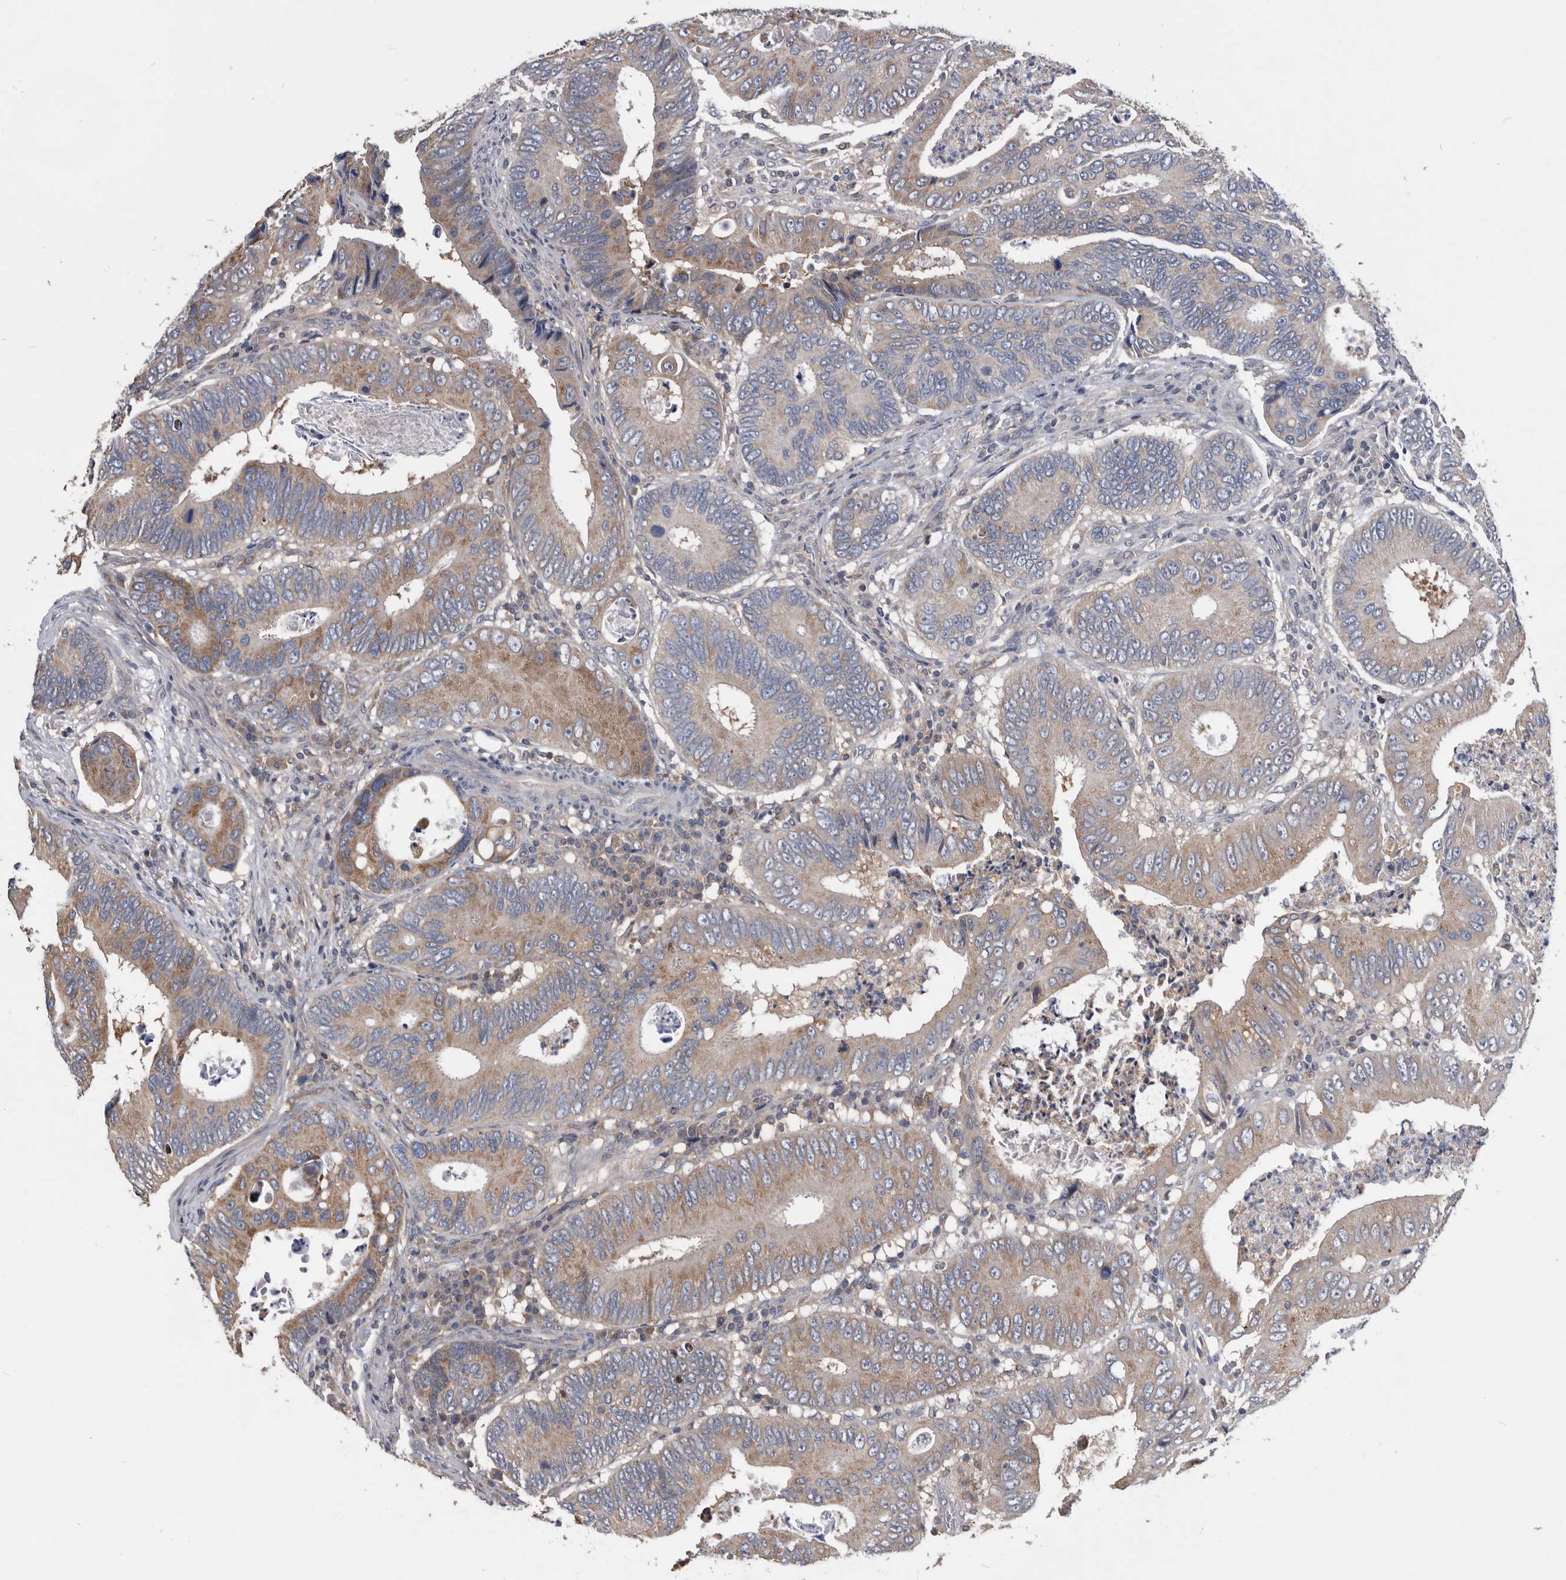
{"staining": {"intensity": "moderate", "quantity": "<25%", "location": "cytoplasmic/membranous"}, "tissue": "colorectal cancer", "cell_type": "Tumor cells", "image_type": "cancer", "snomed": [{"axis": "morphology", "description": "Inflammation, NOS"}, {"axis": "morphology", "description": "Adenocarcinoma, NOS"}, {"axis": "topography", "description": "Colon"}], "caption": "Human adenocarcinoma (colorectal) stained with a brown dye shows moderate cytoplasmic/membranous positive positivity in approximately <25% of tumor cells.", "gene": "NRBP1", "patient": {"sex": "male", "age": 72}}